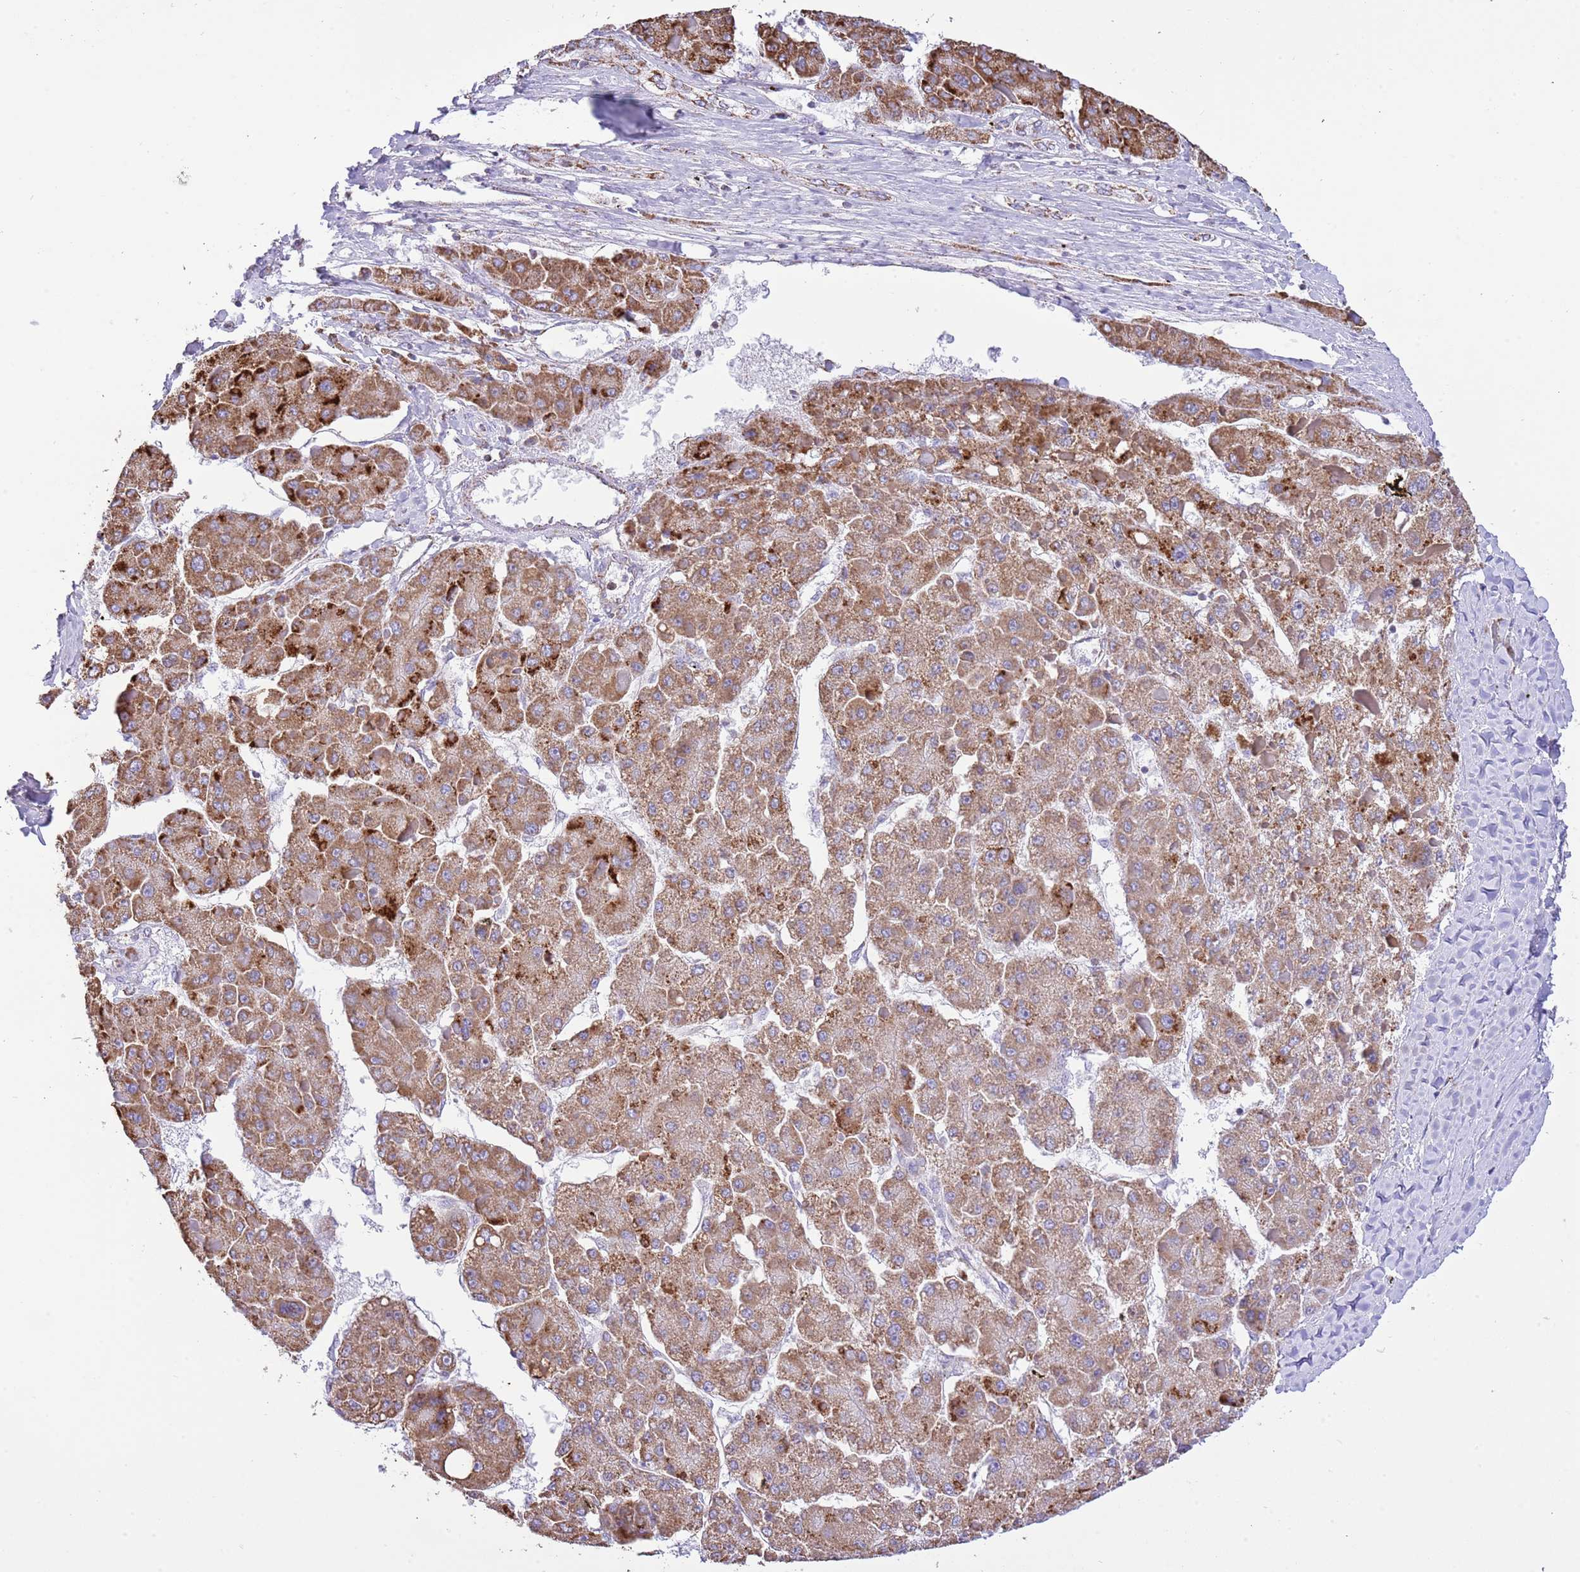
{"staining": {"intensity": "strong", "quantity": "25%-75%", "location": "cytoplasmic/membranous"}, "tissue": "liver cancer", "cell_type": "Tumor cells", "image_type": "cancer", "snomed": [{"axis": "morphology", "description": "Carcinoma, Hepatocellular, NOS"}, {"axis": "topography", "description": "Liver"}], "caption": "DAB immunohistochemical staining of human liver cancer exhibits strong cytoplasmic/membranous protein expression in about 25%-75% of tumor cells. The protein is stained brown, and the nuclei are stained in blue (DAB IHC with brightfield microscopy, high magnification).", "gene": "TEKTIP1", "patient": {"sex": "female", "age": 73}}